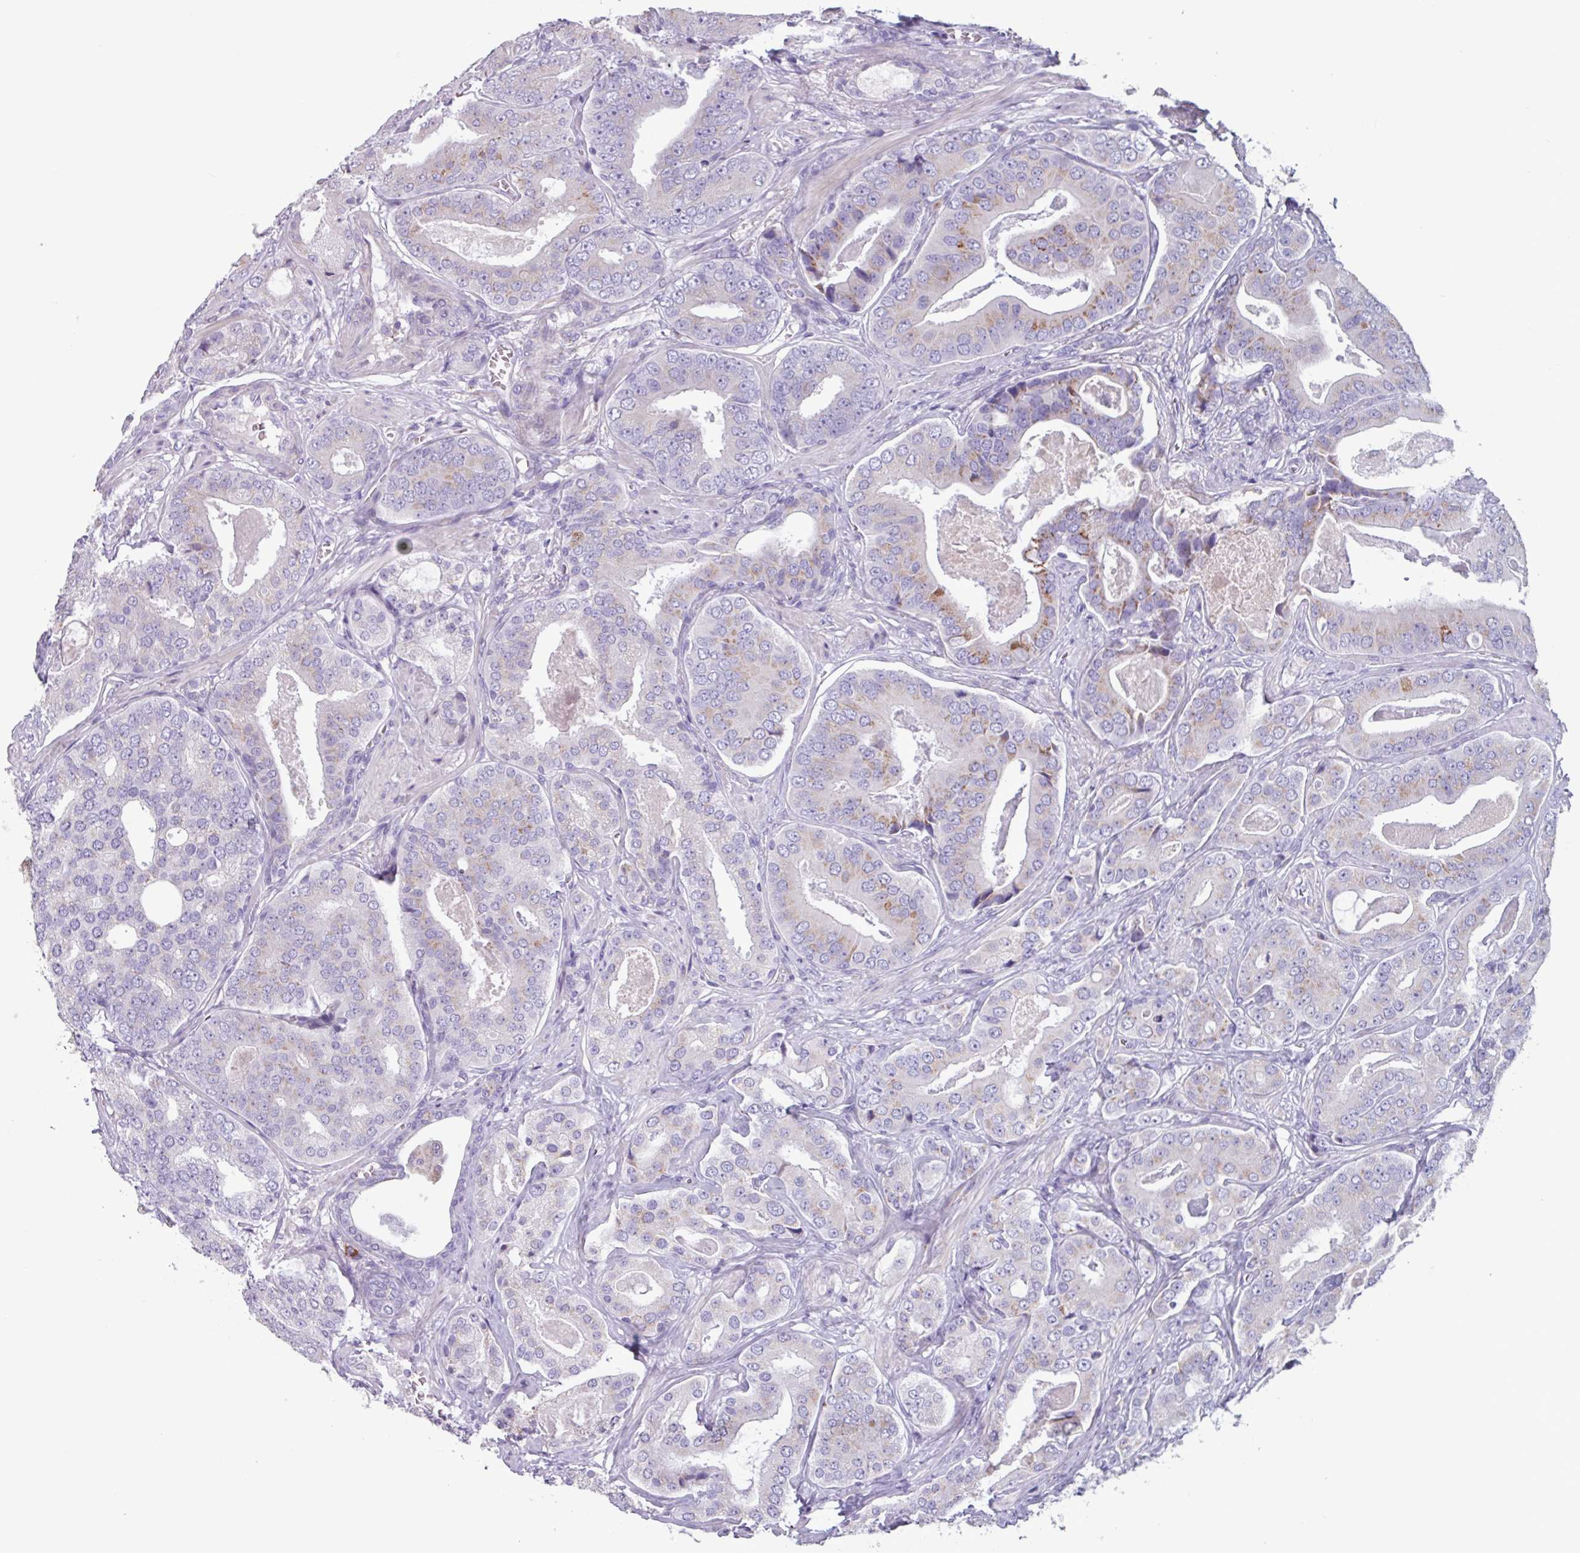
{"staining": {"intensity": "moderate", "quantity": "<25%", "location": "cytoplasmic/membranous"}, "tissue": "prostate cancer", "cell_type": "Tumor cells", "image_type": "cancer", "snomed": [{"axis": "morphology", "description": "Adenocarcinoma, High grade"}, {"axis": "topography", "description": "Prostate"}], "caption": "A micrograph of human adenocarcinoma (high-grade) (prostate) stained for a protein shows moderate cytoplasmic/membranous brown staining in tumor cells.", "gene": "ADGRE1", "patient": {"sex": "male", "age": 71}}